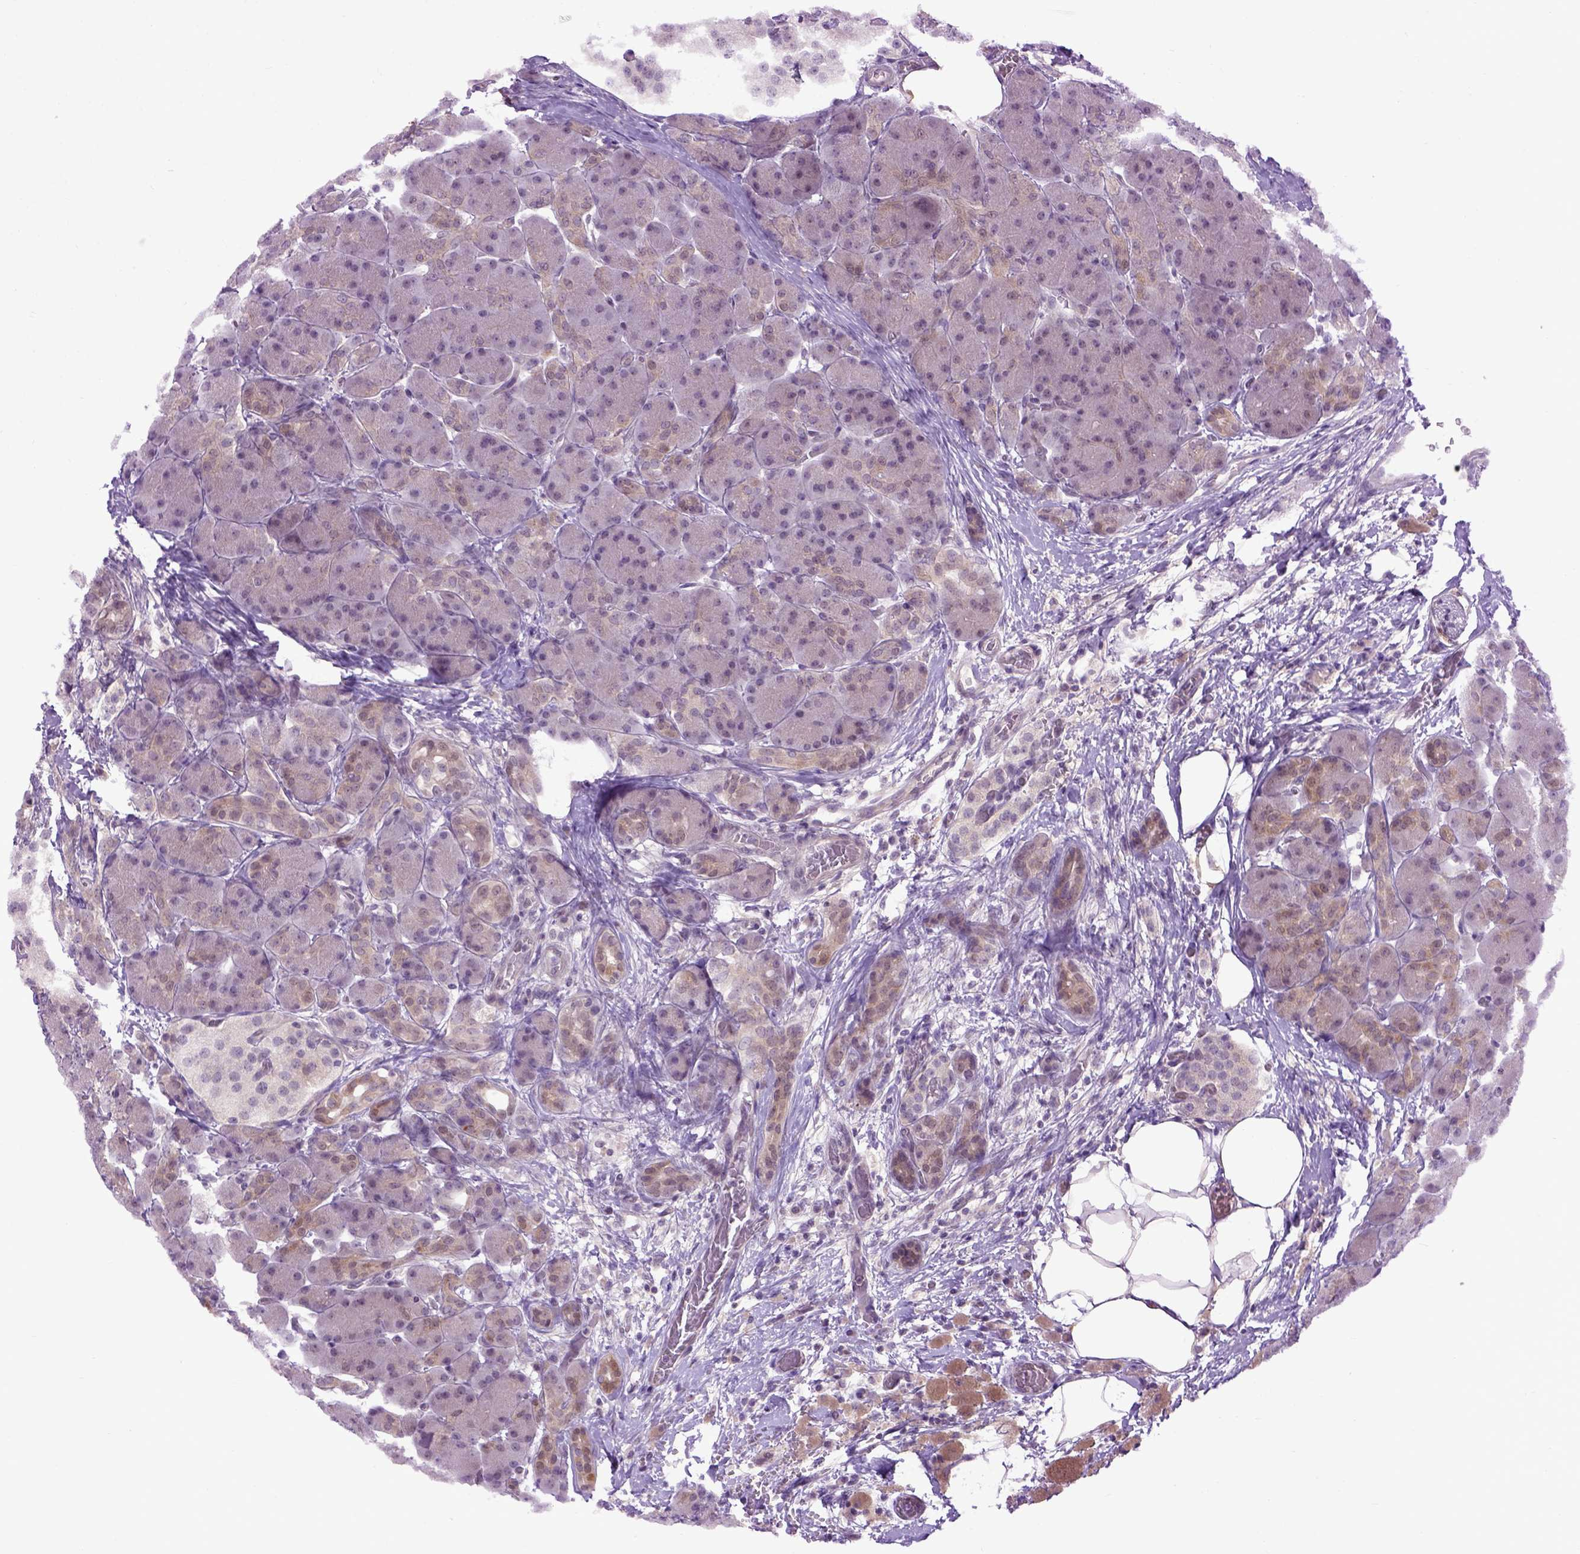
{"staining": {"intensity": "negative", "quantity": "none", "location": "none"}, "tissue": "pancreas", "cell_type": "Exocrine glandular cells", "image_type": "normal", "snomed": [{"axis": "morphology", "description": "Normal tissue, NOS"}, {"axis": "topography", "description": "Pancreas"}], "caption": "Immunohistochemical staining of benign human pancreas exhibits no significant expression in exocrine glandular cells. (DAB (3,3'-diaminobenzidine) immunohistochemistry with hematoxylin counter stain).", "gene": "EMILIN3", "patient": {"sex": "male", "age": 55}}